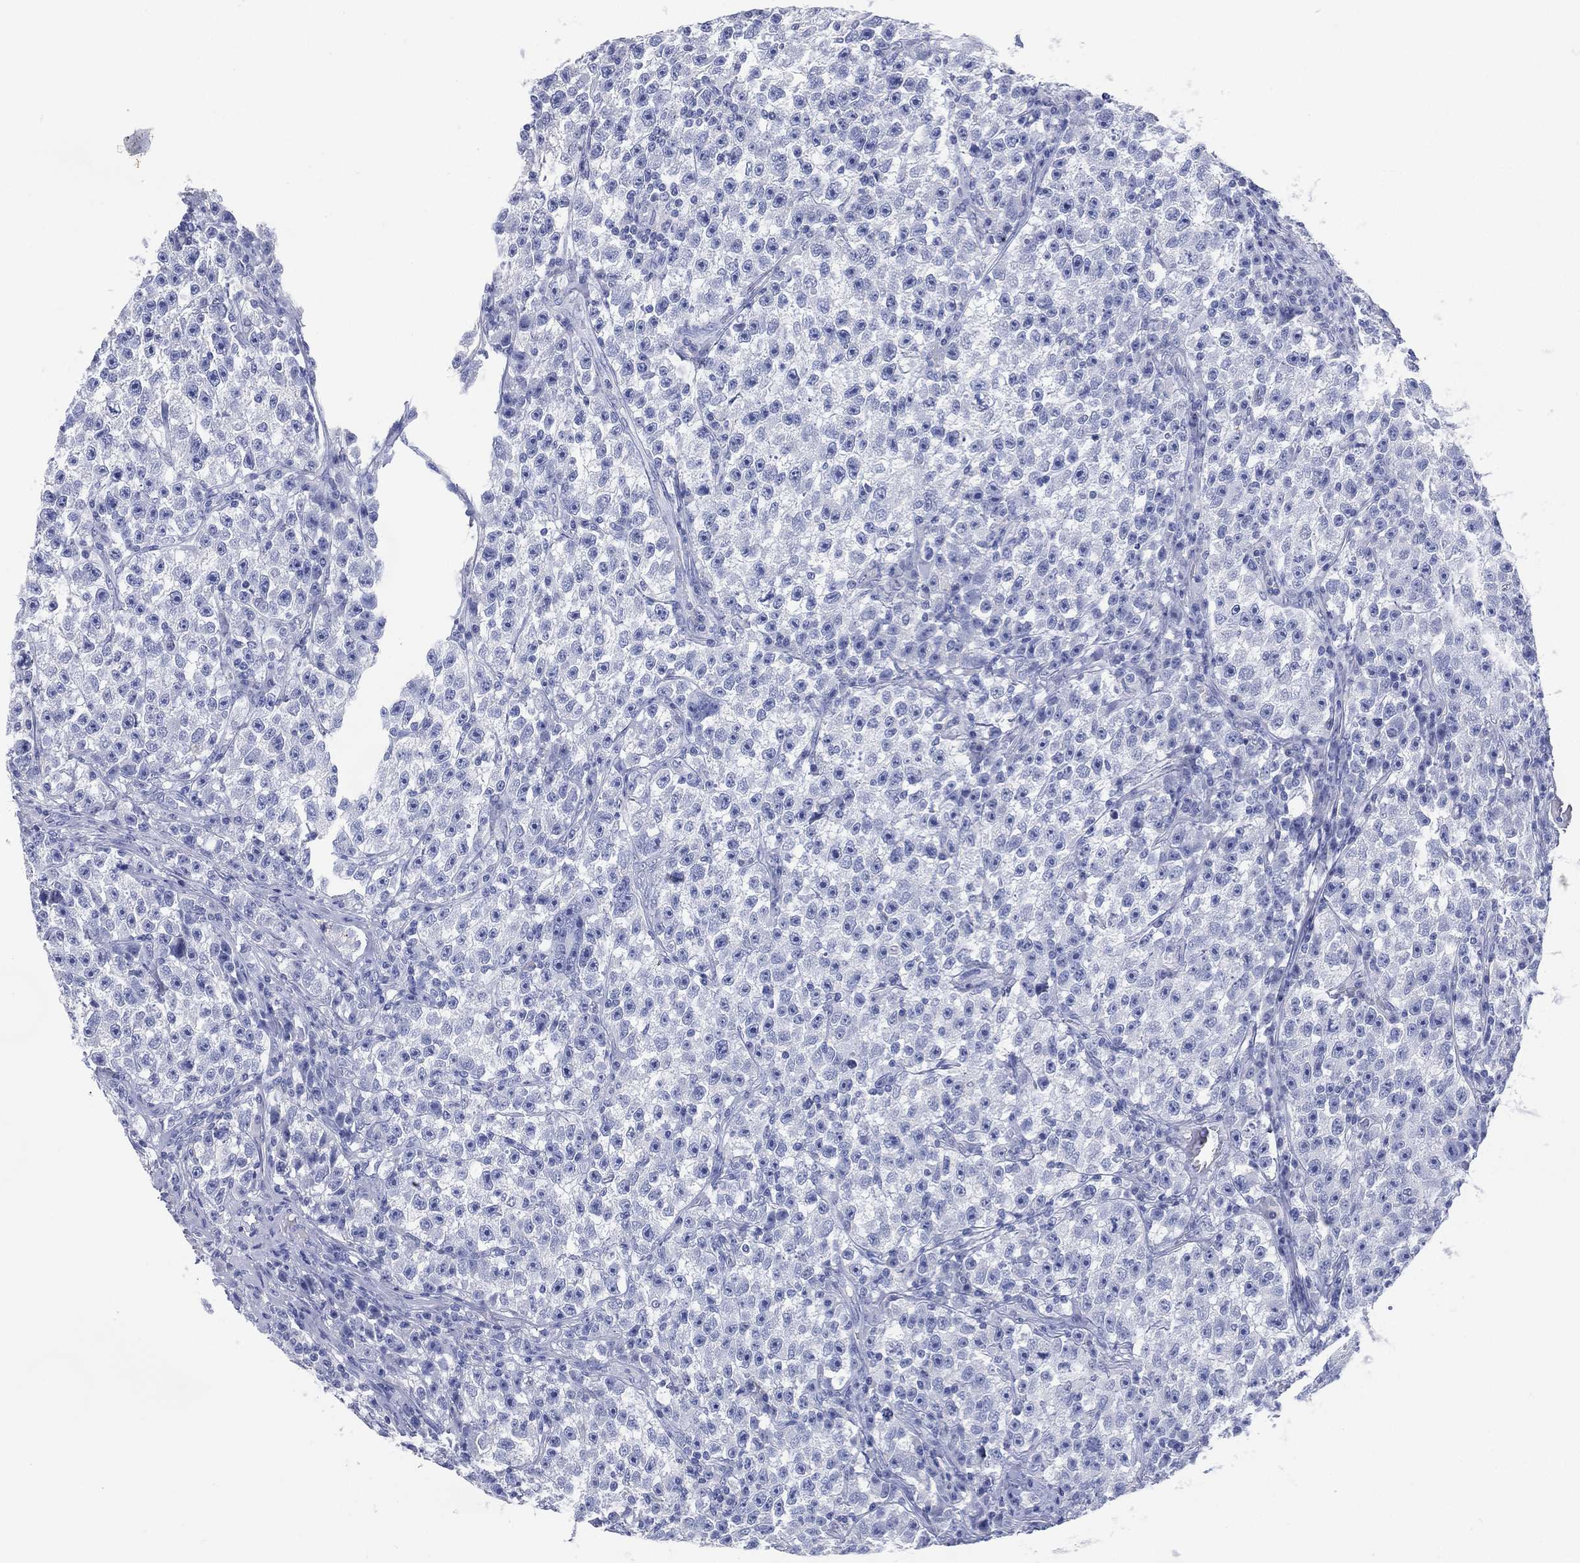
{"staining": {"intensity": "negative", "quantity": "none", "location": "none"}, "tissue": "testis cancer", "cell_type": "Tumor cells", "image_type": "cancer", "snomed": [{"axis": "morphology", "description": "Seminoma, NOS"}, {"axis": "topography", "description": "Testis"}], "caption": "Testis cancer stained for a protein using immunohistochemistry exhibits no expression tumor cells.", "gene": "FMO1", "patient": {"sex": "male", "age": 22}}